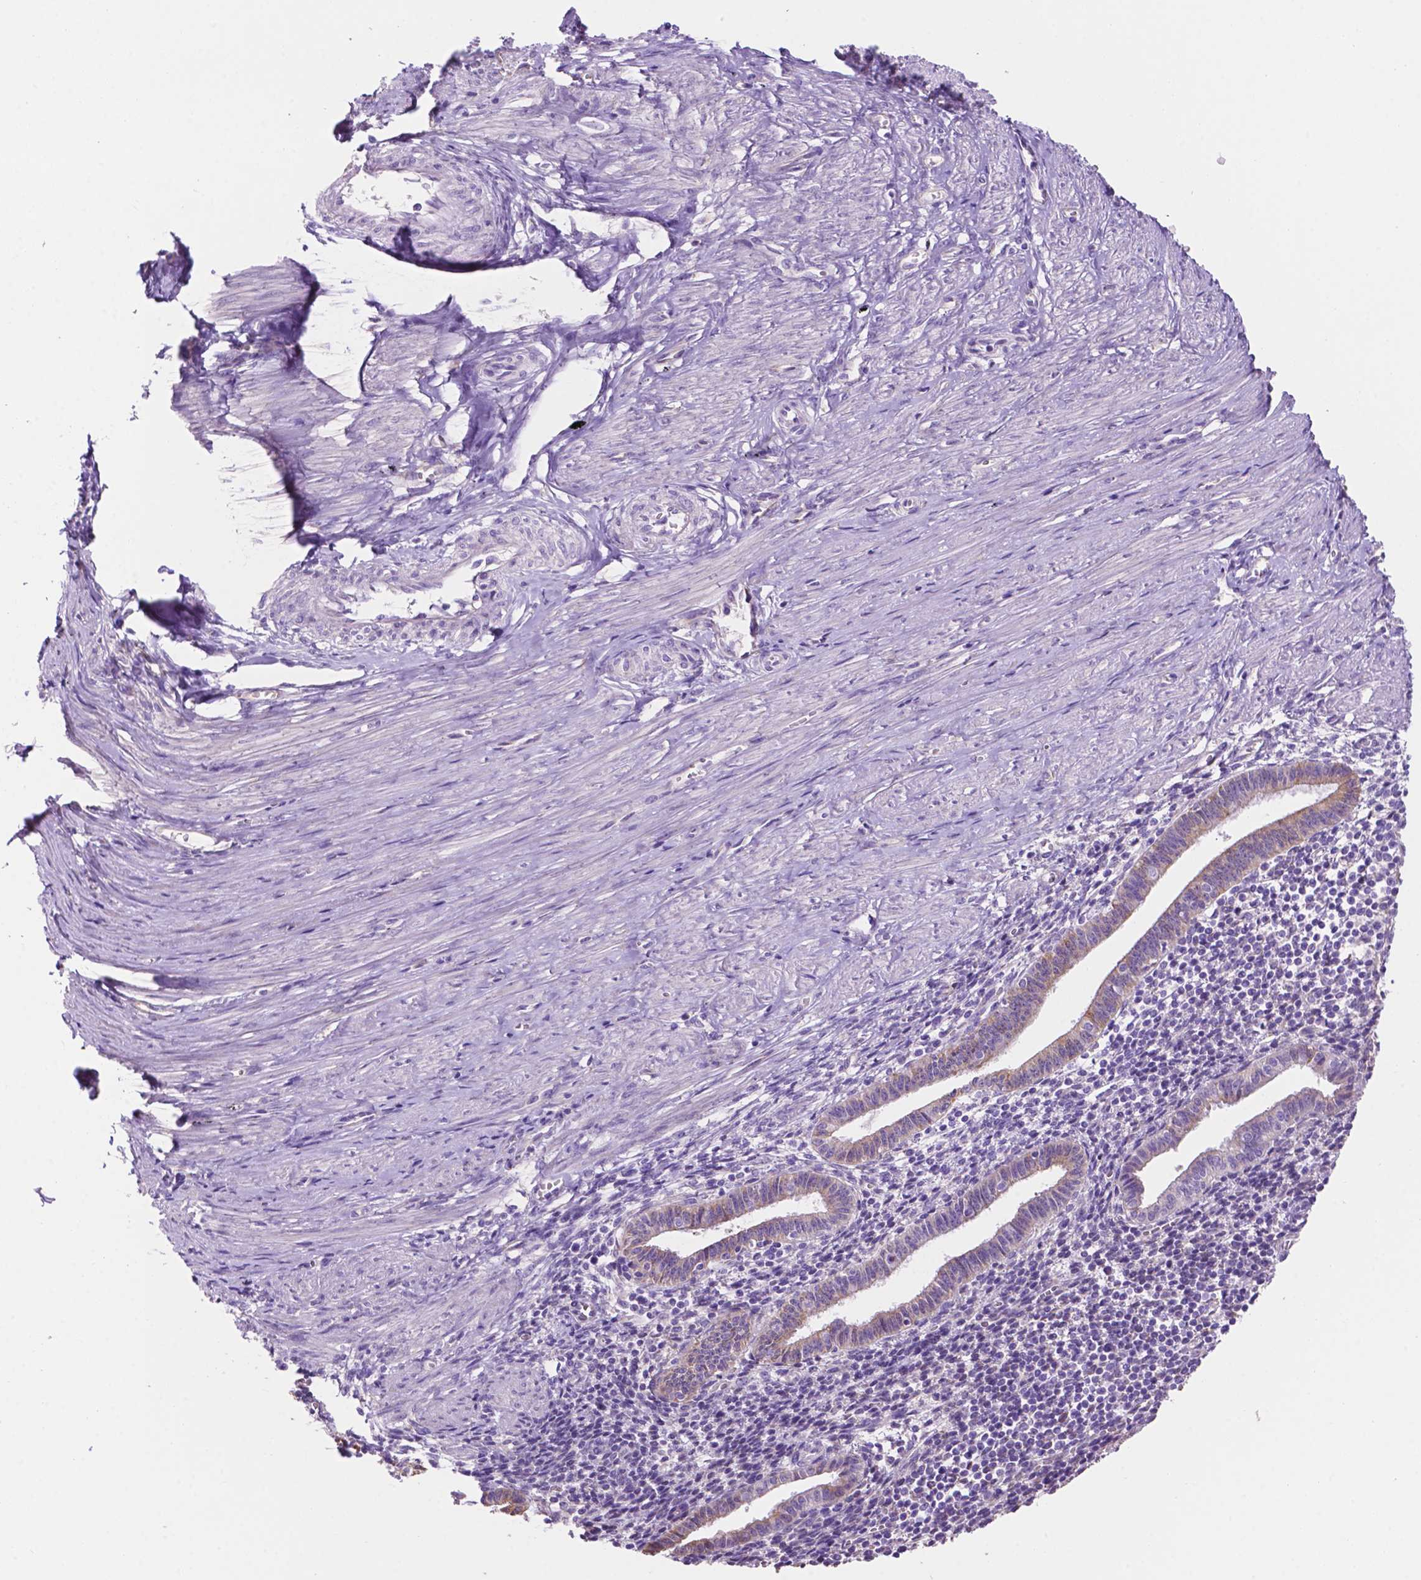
{"staining": {"intensity": "negative", "quantity": "none", "location": "none"}, "tissue": "endometrium", "cell_type": "Cells in endometrial stroma", "image_type": "normal", "snomed": [{"axis": "morphology", "description": "Normal tissue, NOS"}, {"axis": "topography", "description": "Endometrium"}], "caption": "The immunohistochemistry histopathology image has no significant expression in cells in endometrial stroma of endometrium.", "gene": "CEACAM7", "patient": {"sex": "female", "age": 37}}